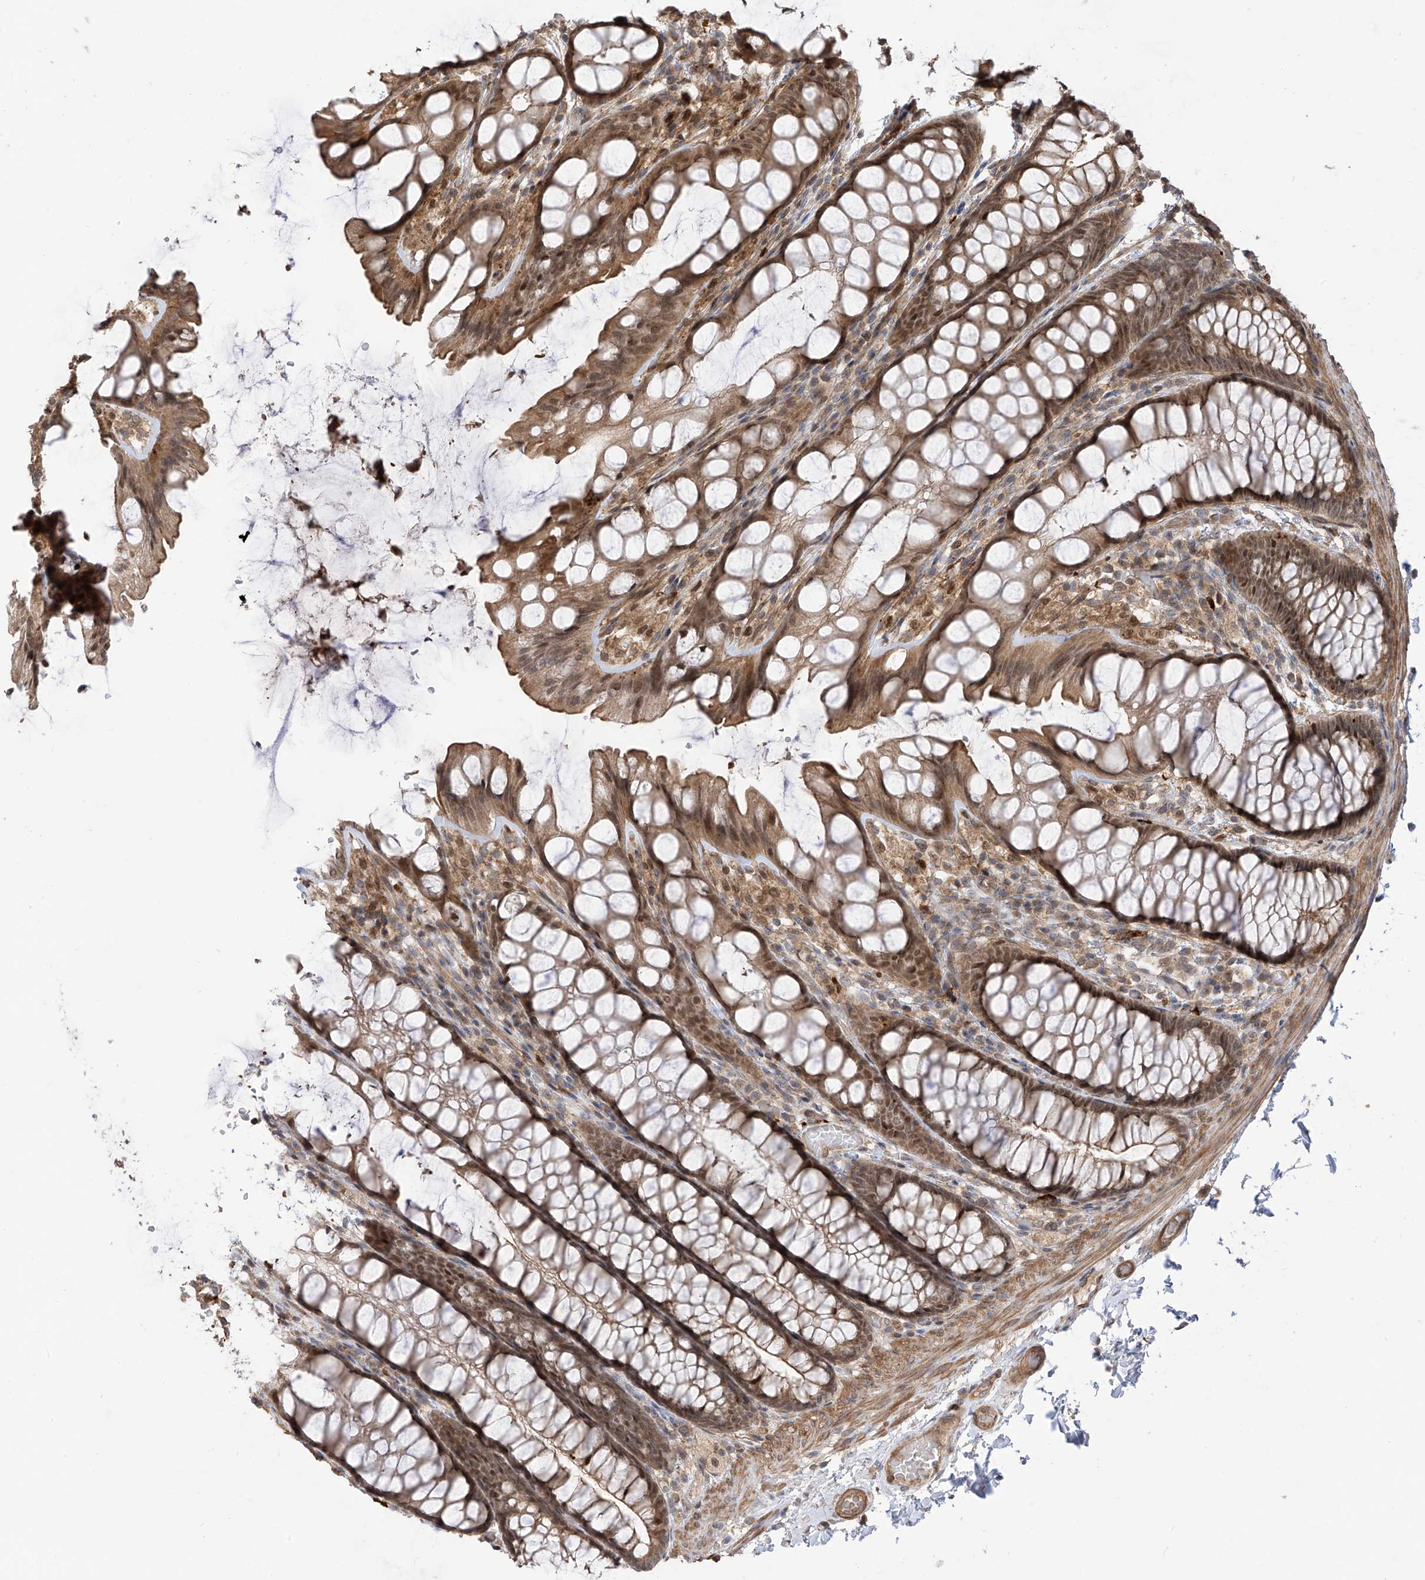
{"staining": {"intensity": "moderate", "quantity": ">75%", "location": "cytoplasmic/membranous,nuclear"}, "tissue": "colon", "cell_type": "Endothelial cells", "image_type": "normal", "snomed": [{"axis": "morphology", "description": "Normal tissue, NOS"}, {"axis": "topography", "description": "Colon"}], "caption": "A histopathology image showing moderate cytoplasmic/membranous,nuclear expression in approximately >75% of endothelial cells in benign colon, as visualized by brown immunohistochemical staining.", "gene": "ATAD2B", "patient": {"sex": "male", "age": 47}}